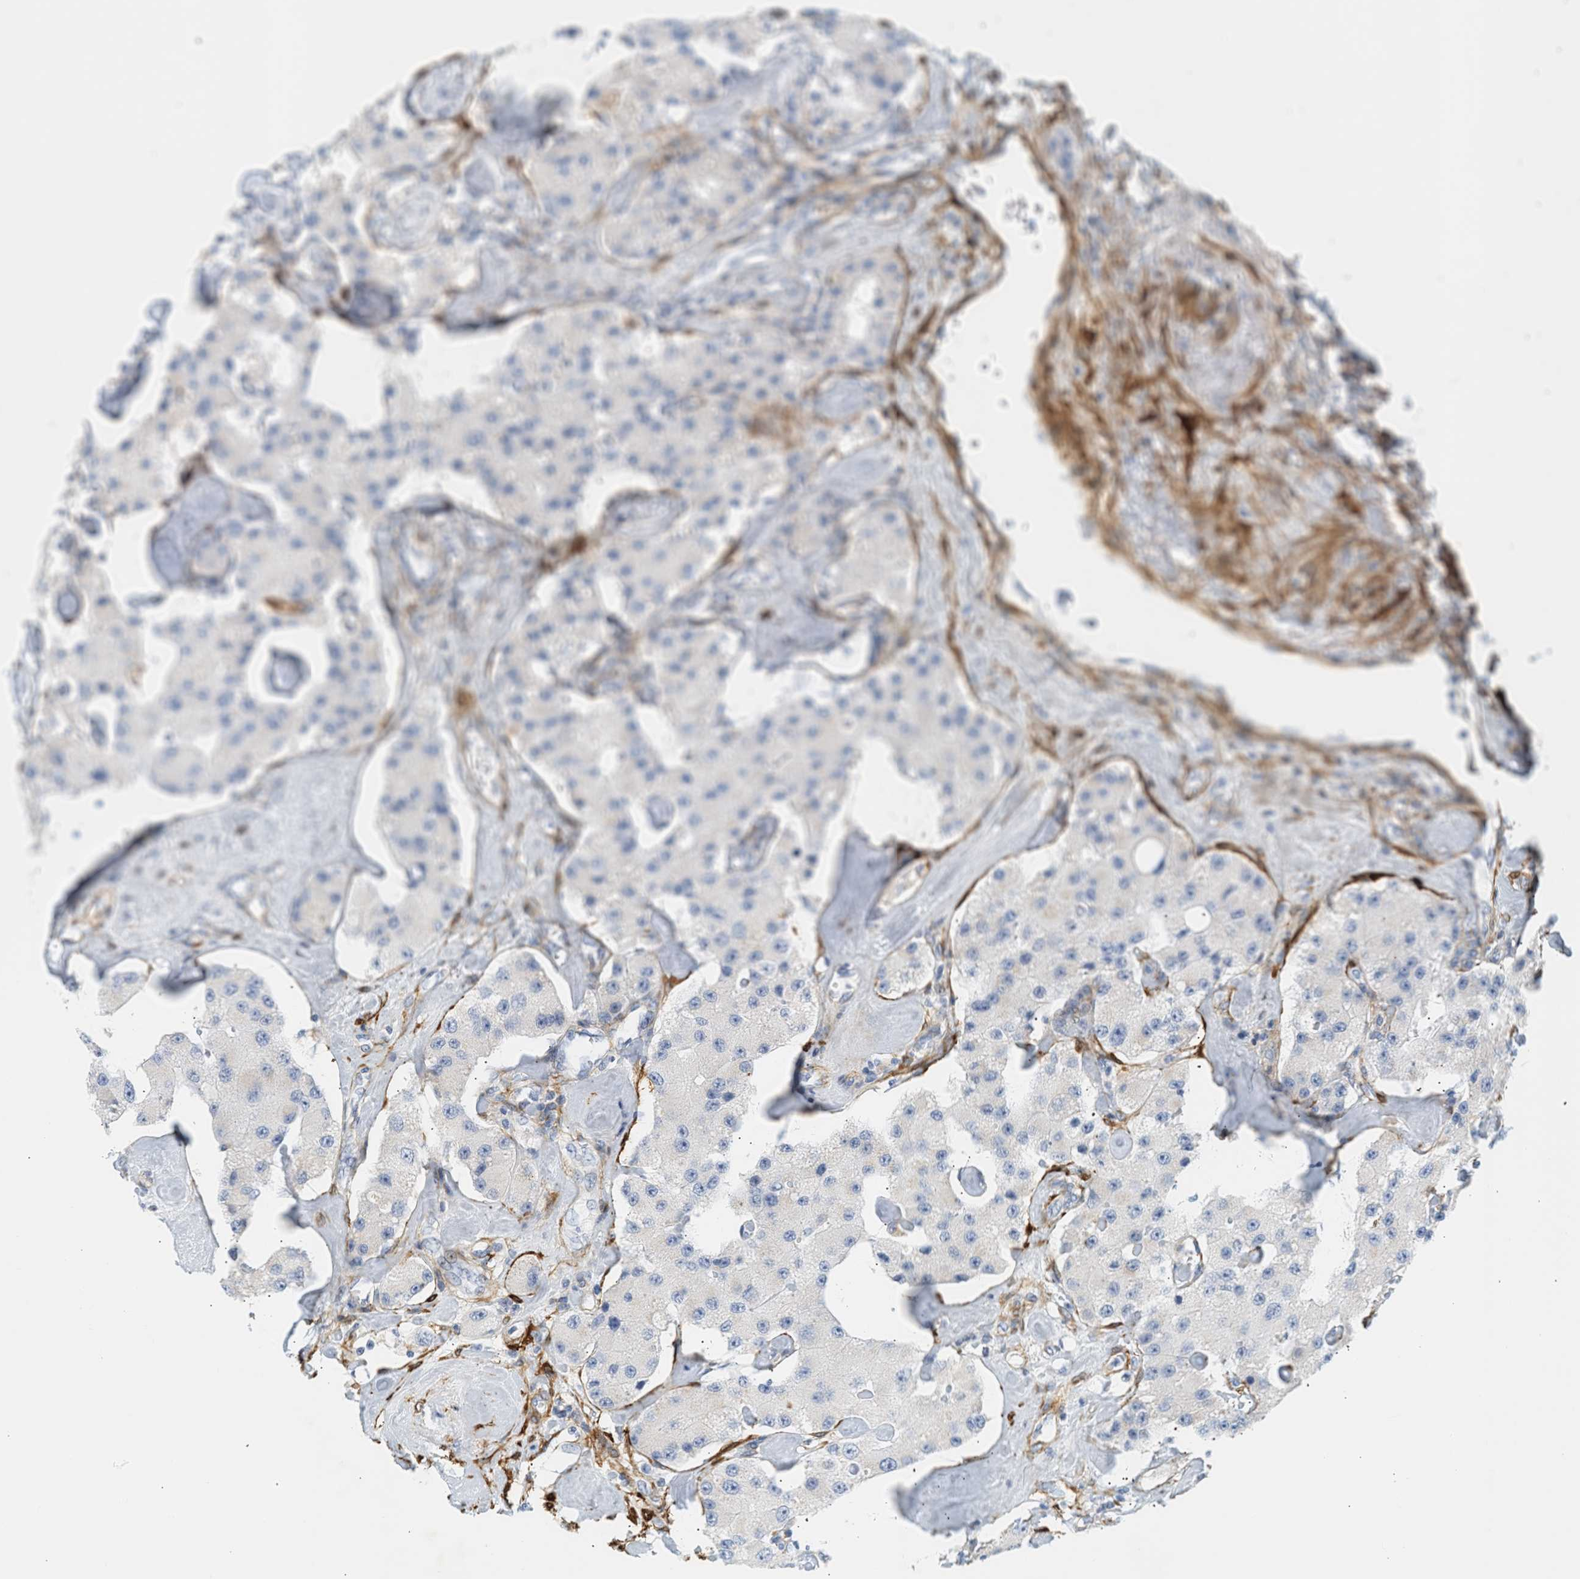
{"staining": {"intensity": "negative", "quantity": "none", "location": "none"}, "tissue": "carcinoid", "cell_type": "Tumor cells", "image_type": "cancer", "snomed": [{"axis": "morphology", "description": "Carcinoid, malignant, NOS"}, {"axis": "topography", "description": "Pancreas"}], "caption": "Carcinoid (malignant) was stained to show a protein in brown. There is no significant positivity in tumor cells.", "gene": "SLC30A7", "patient": {"sex": "male", "age": 41}}